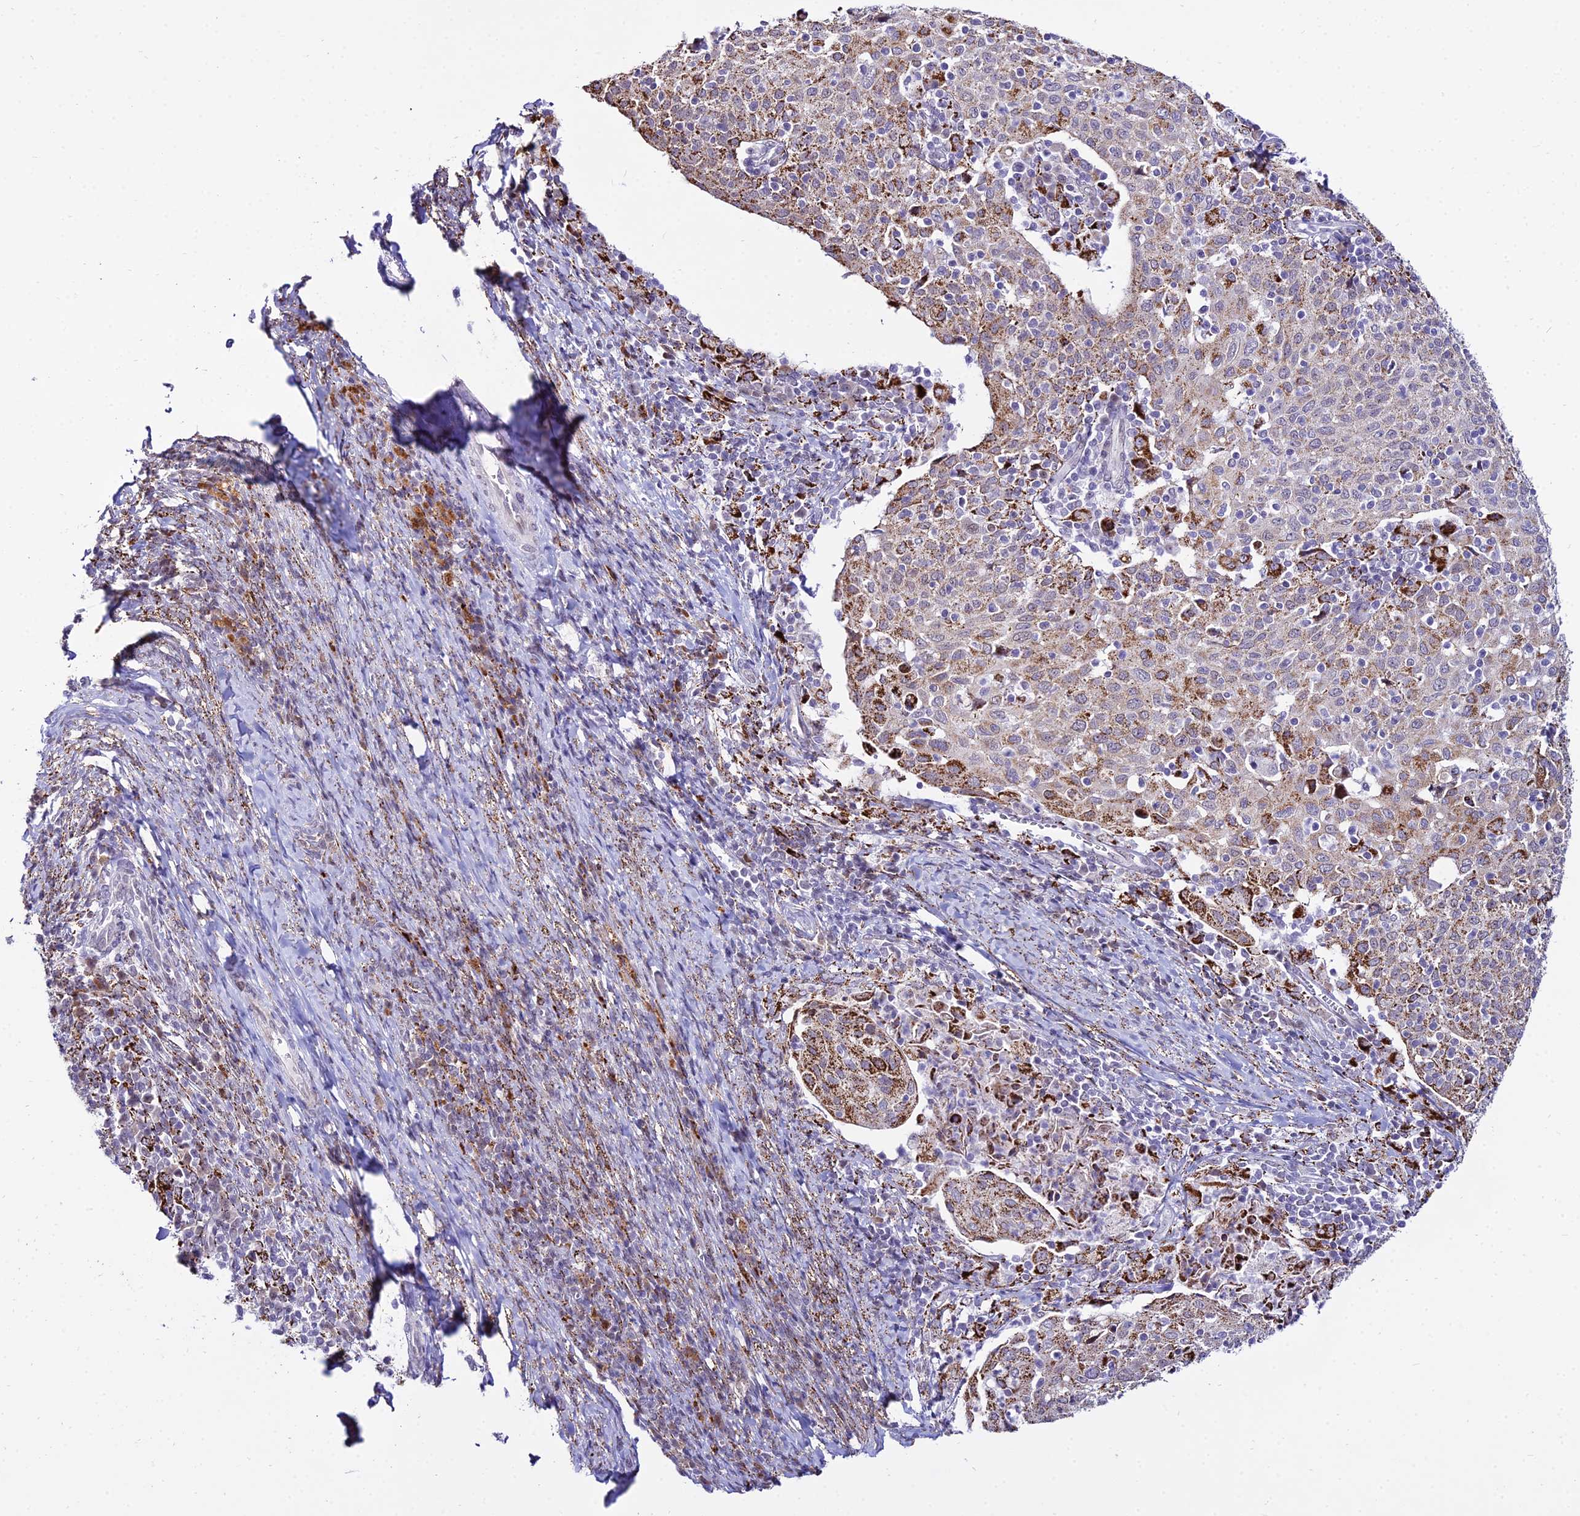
{"staining": {"intensity": "strong", "quantity": "25%-75%", "location": "cytoplasmic/membranous"}, "tissue": "cervical cancer", "cell_type": "Tumor cells", "image_type": "cancer", "snomed": [{"axis": "morphology", "description": "Squamous cell carcinoma, NOS"}, {"axis": "topography", "description": "Cervix"}], "caption": "Cervical squamous cell carcinoma stained with a brown dye exhibits strong cytoplasmic/membranous positive staining in about 25%-75% of tumor cells.", "gene": "C6orf163", "patient": {"sex": "female", "age": 52}}